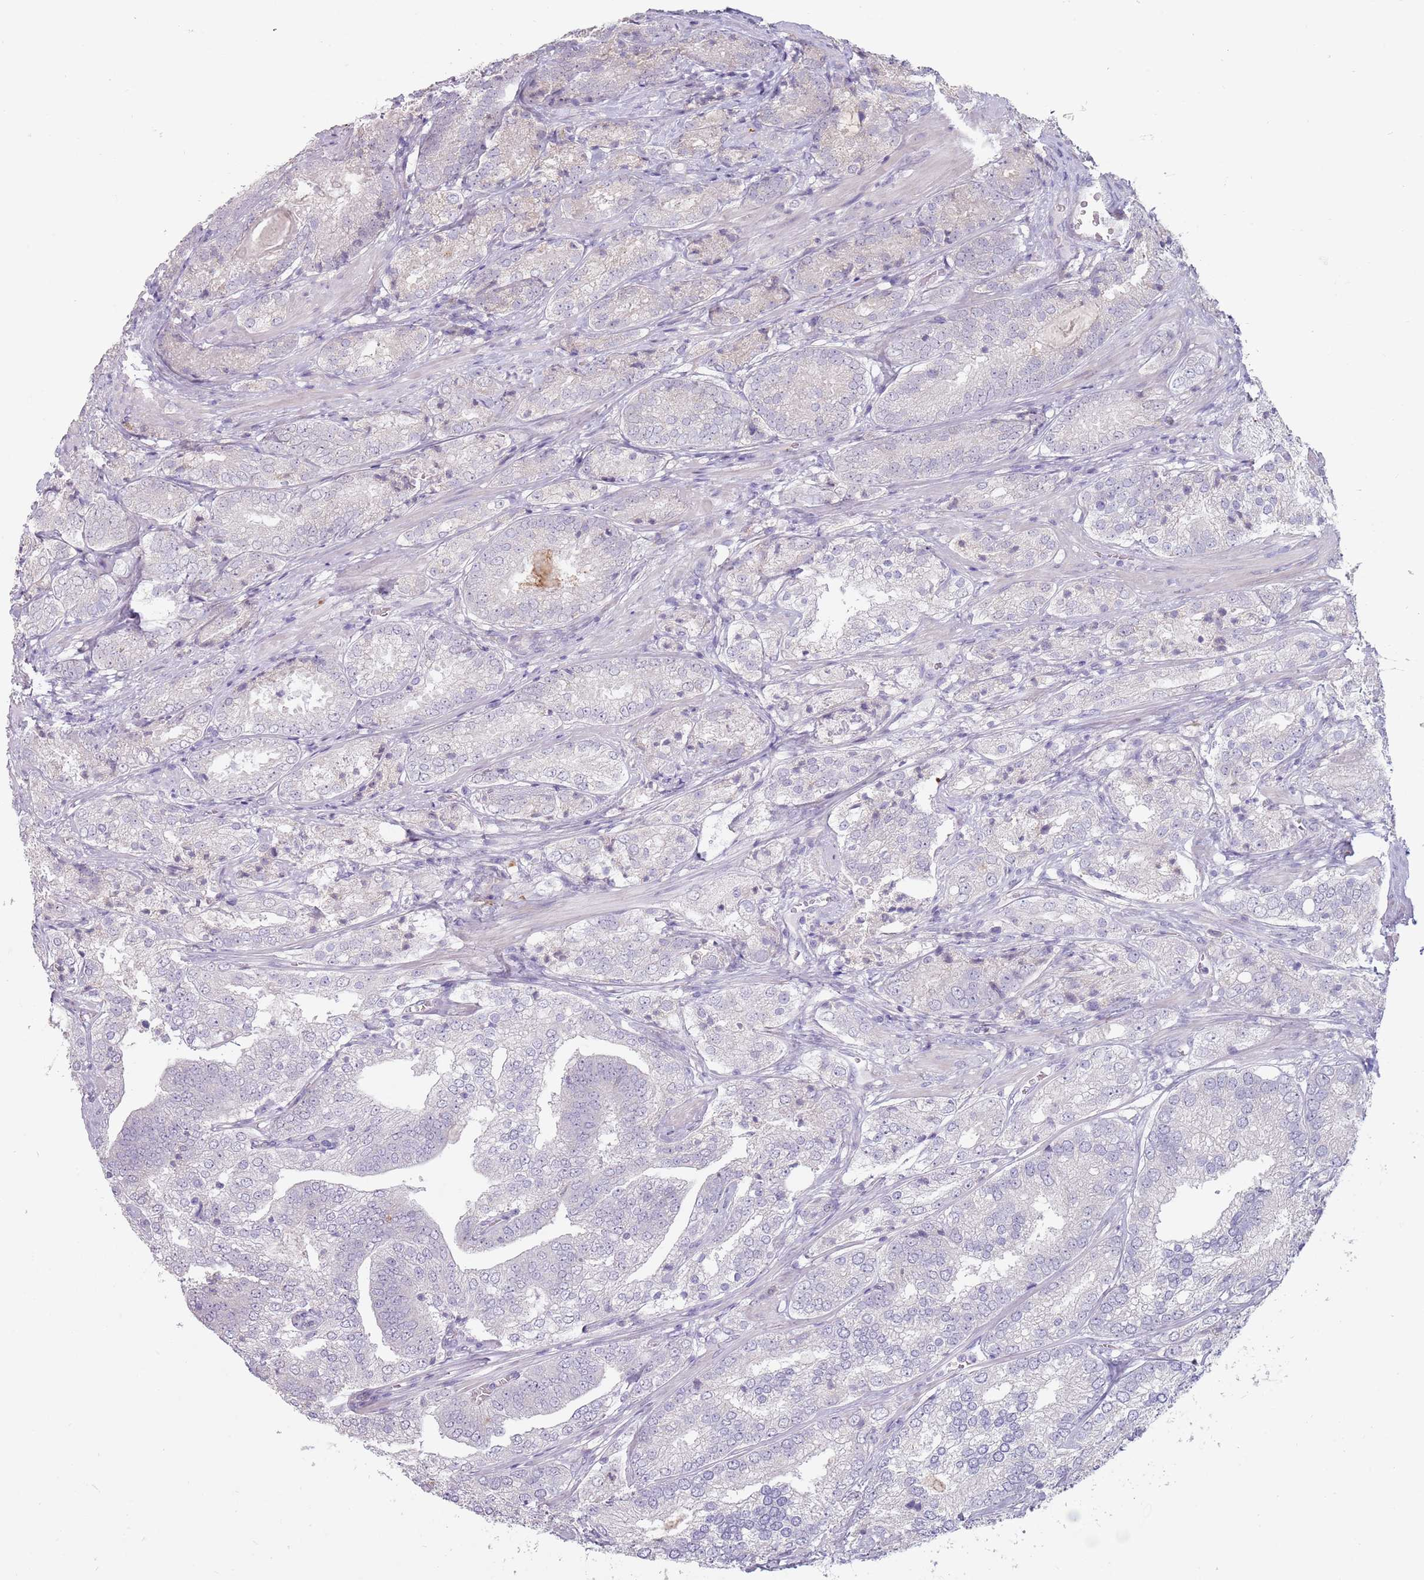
{"staining": {"intensity": "negative", "quantity": "none", "location": "none"}, "tissue": "prostate cancer", "cell_type": "Tumor cells", "image_type": "cancer", "snomed": [{"axis": "morphology", "description": "Adenocarcinoma, High grade"}, {"axis": "topography", "description": "Prostate"}], "caption": "Tumor cells are negative for brown protein staining in prostate high-grade adenocarcinoma.", "gene": "DXO", "patient": {"sex": "male", "age": 63}}